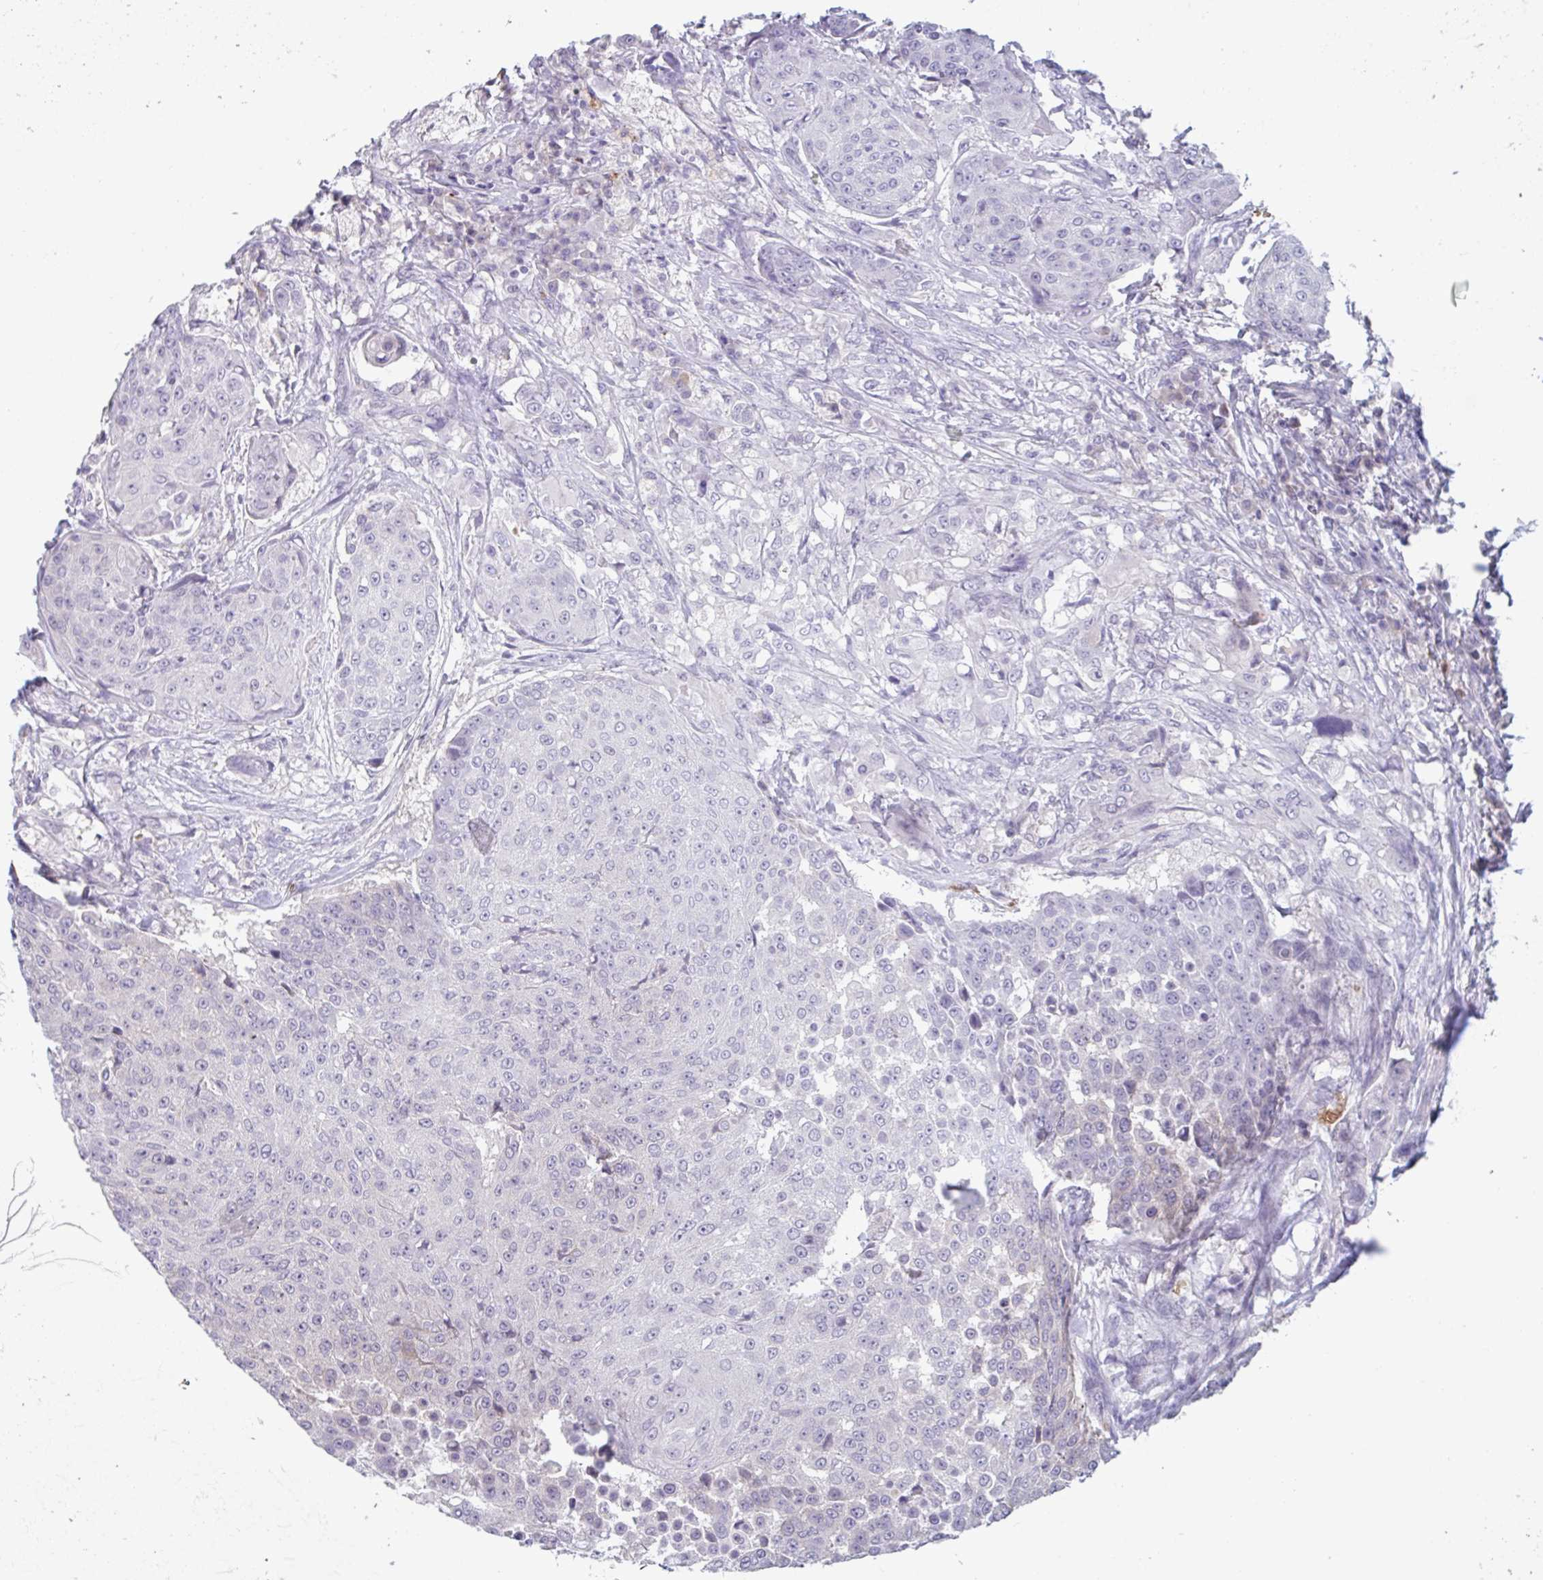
{"staining": {"intensity": "negative", "quantity": "none", "location": "none"}, "tissue": "urothelial cancer", "cell_type": "Tumor cells", "image_type": "cancer", "snomed": [{"axis": "morphology", "description": "Urothelial carcinoma, High grade"}, {"axis": "topography", "description": "Urinary bladder"}], "caption": "Tumor cells show no significant protein expression in high-grade urothelial carcinoma.", "gene": "RHAG", "patient": {"sex": "female", "age": 63}}